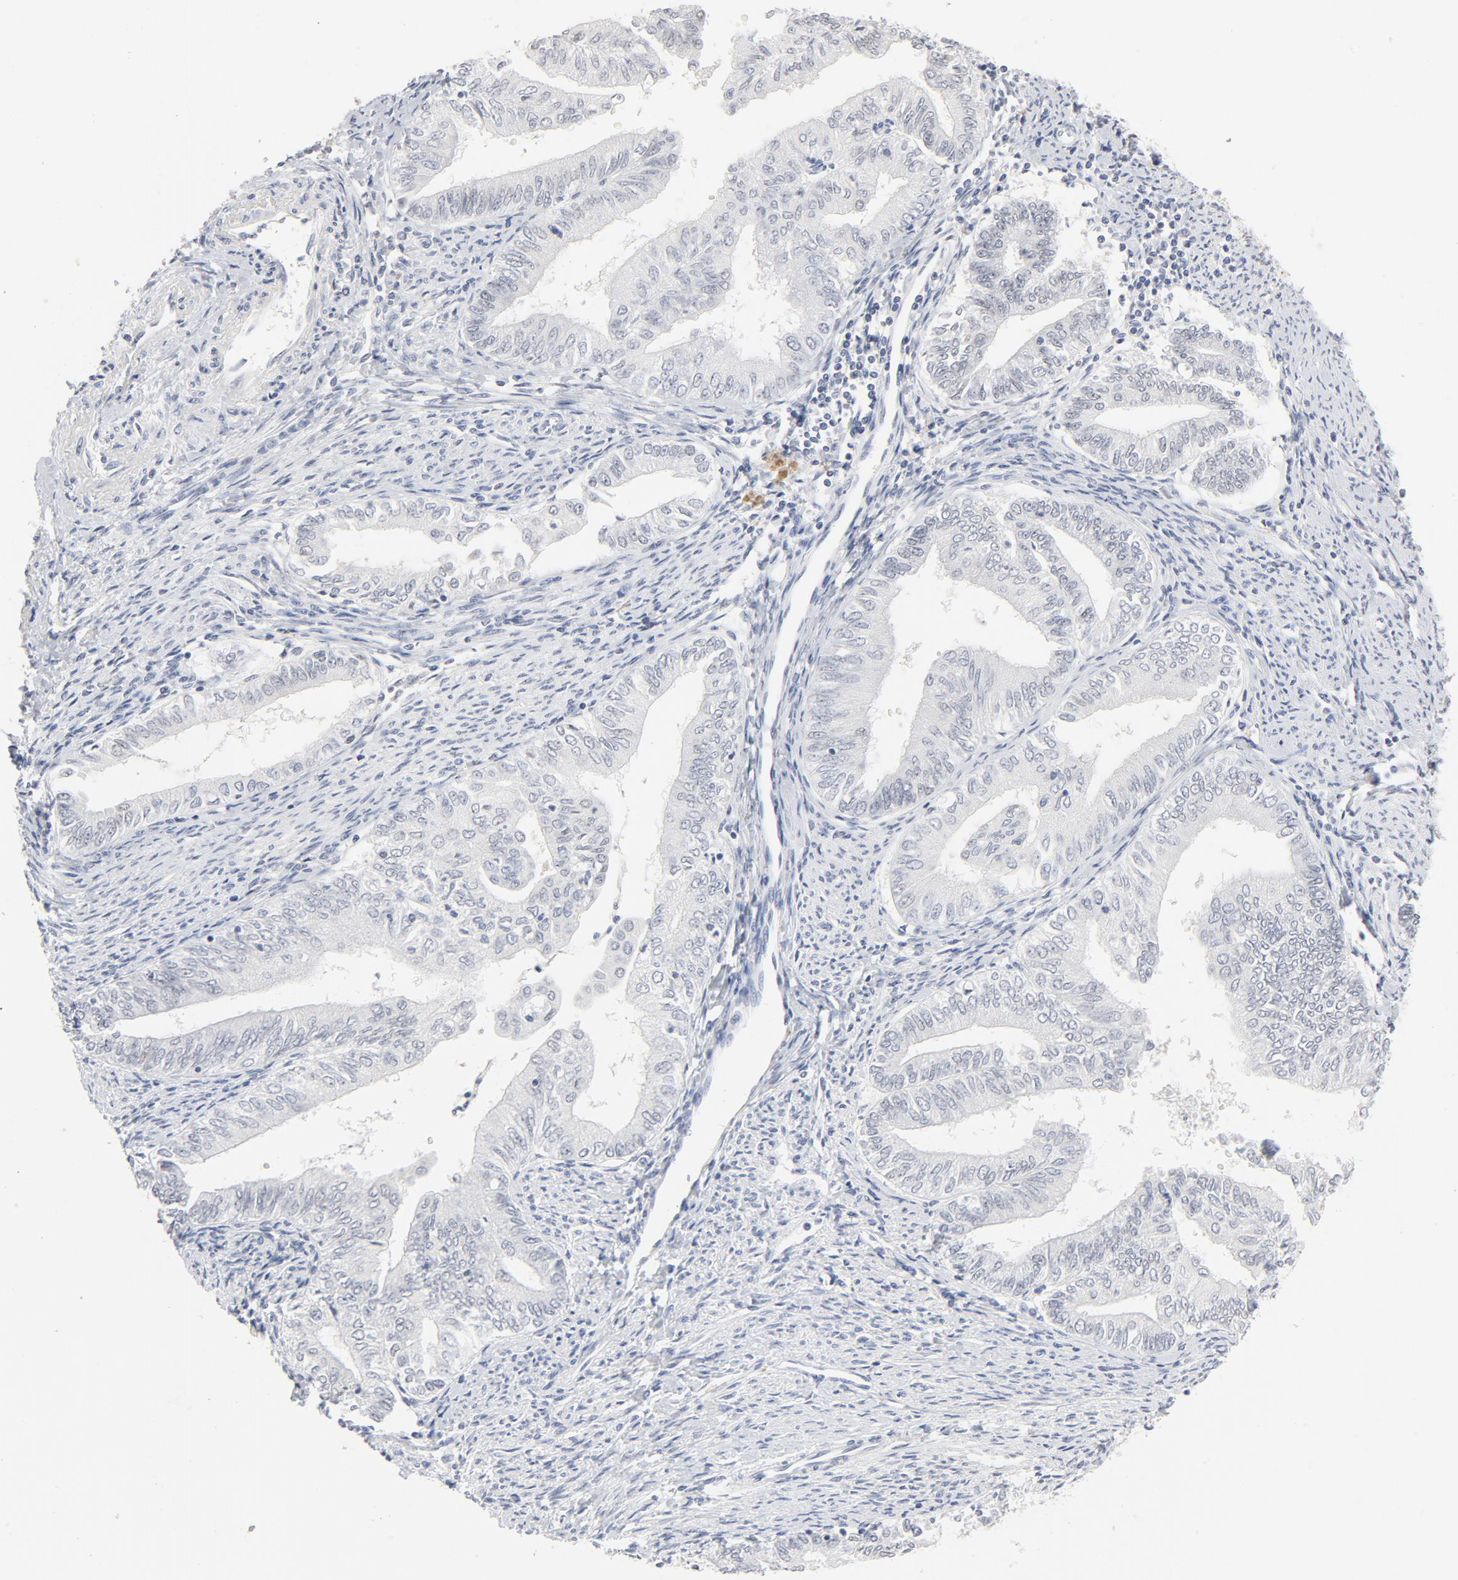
{"staining": {"intensity": "negative", "quantity": "none", "location": "none"}, "tissue": "endometrial cancer", "cell_type": "Tumor cells", "image_type": "cancer", "snomed": [{"axis": "morphology", "description": "Adenocarcinoma, NOS"}, {"axis": "topography", "description": "Endometrium"}], "caption": "Immunohistochemistry histopathology image of neoplastic tissue: human endometrial cancer stained with DAB displays no significant protein positivity in tumor cells.", "gene": "GTF2H1", "patient": {"sex": "female", "age": 66}}